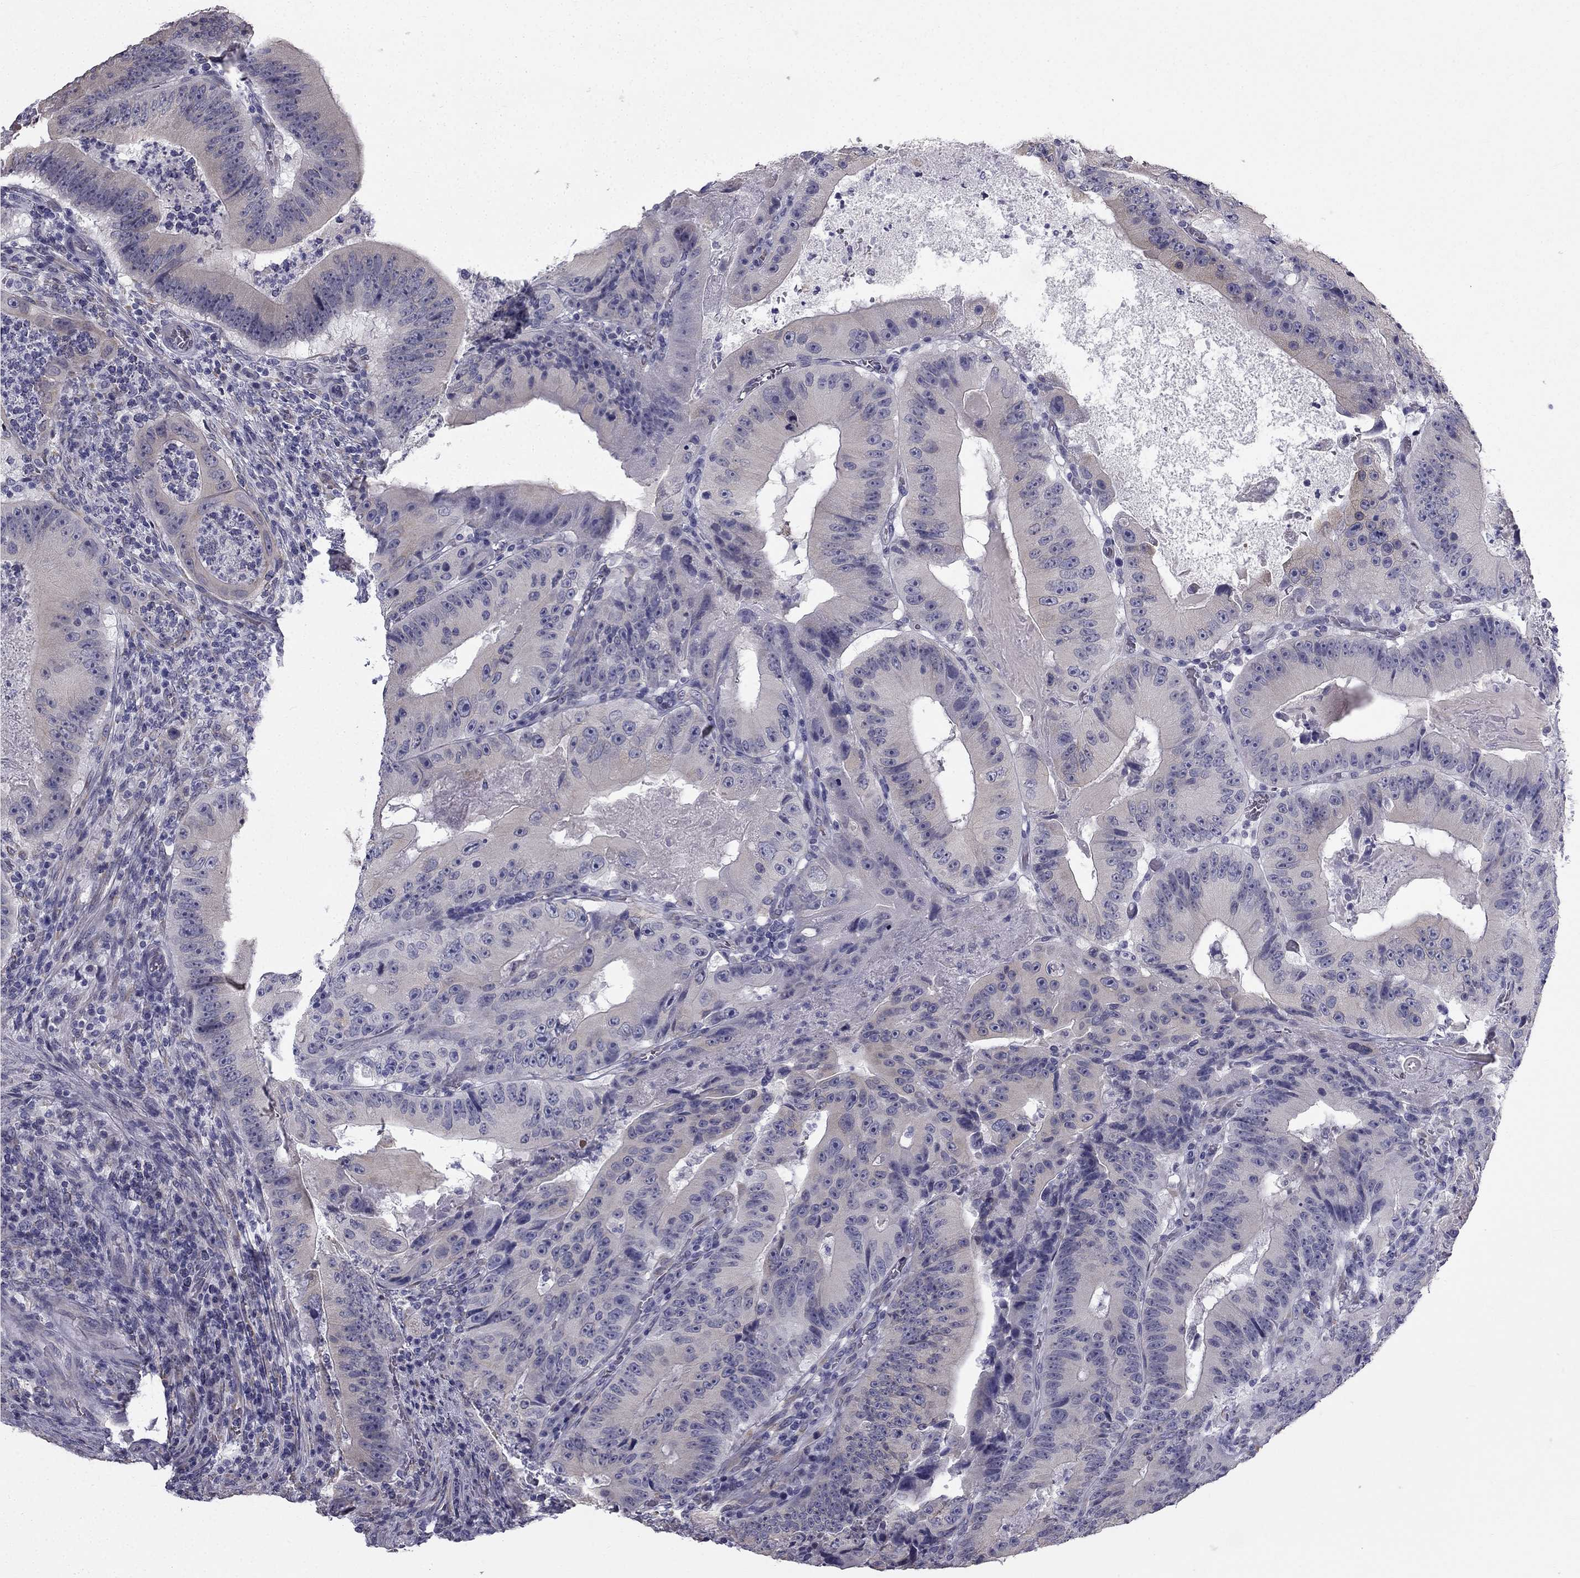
{"staining": {"intensity": "negative", "quantity": "none", "location": "none"}, "tissue": "colorectal cancer", "cell_type": "Tumor cells", "image_type": "cancer", "snomed": [{"axis": "morphology", "description": "Adenocarcinoma, NOS"}, {"axis": "topography", "description": "Colon"}], "caption": "Colorectal cancer was stained to show a protein in brown. There is no significant expression in tumor cells.", "gene": "CCDC40", "patient": {"sex": "female", "age": 86}}